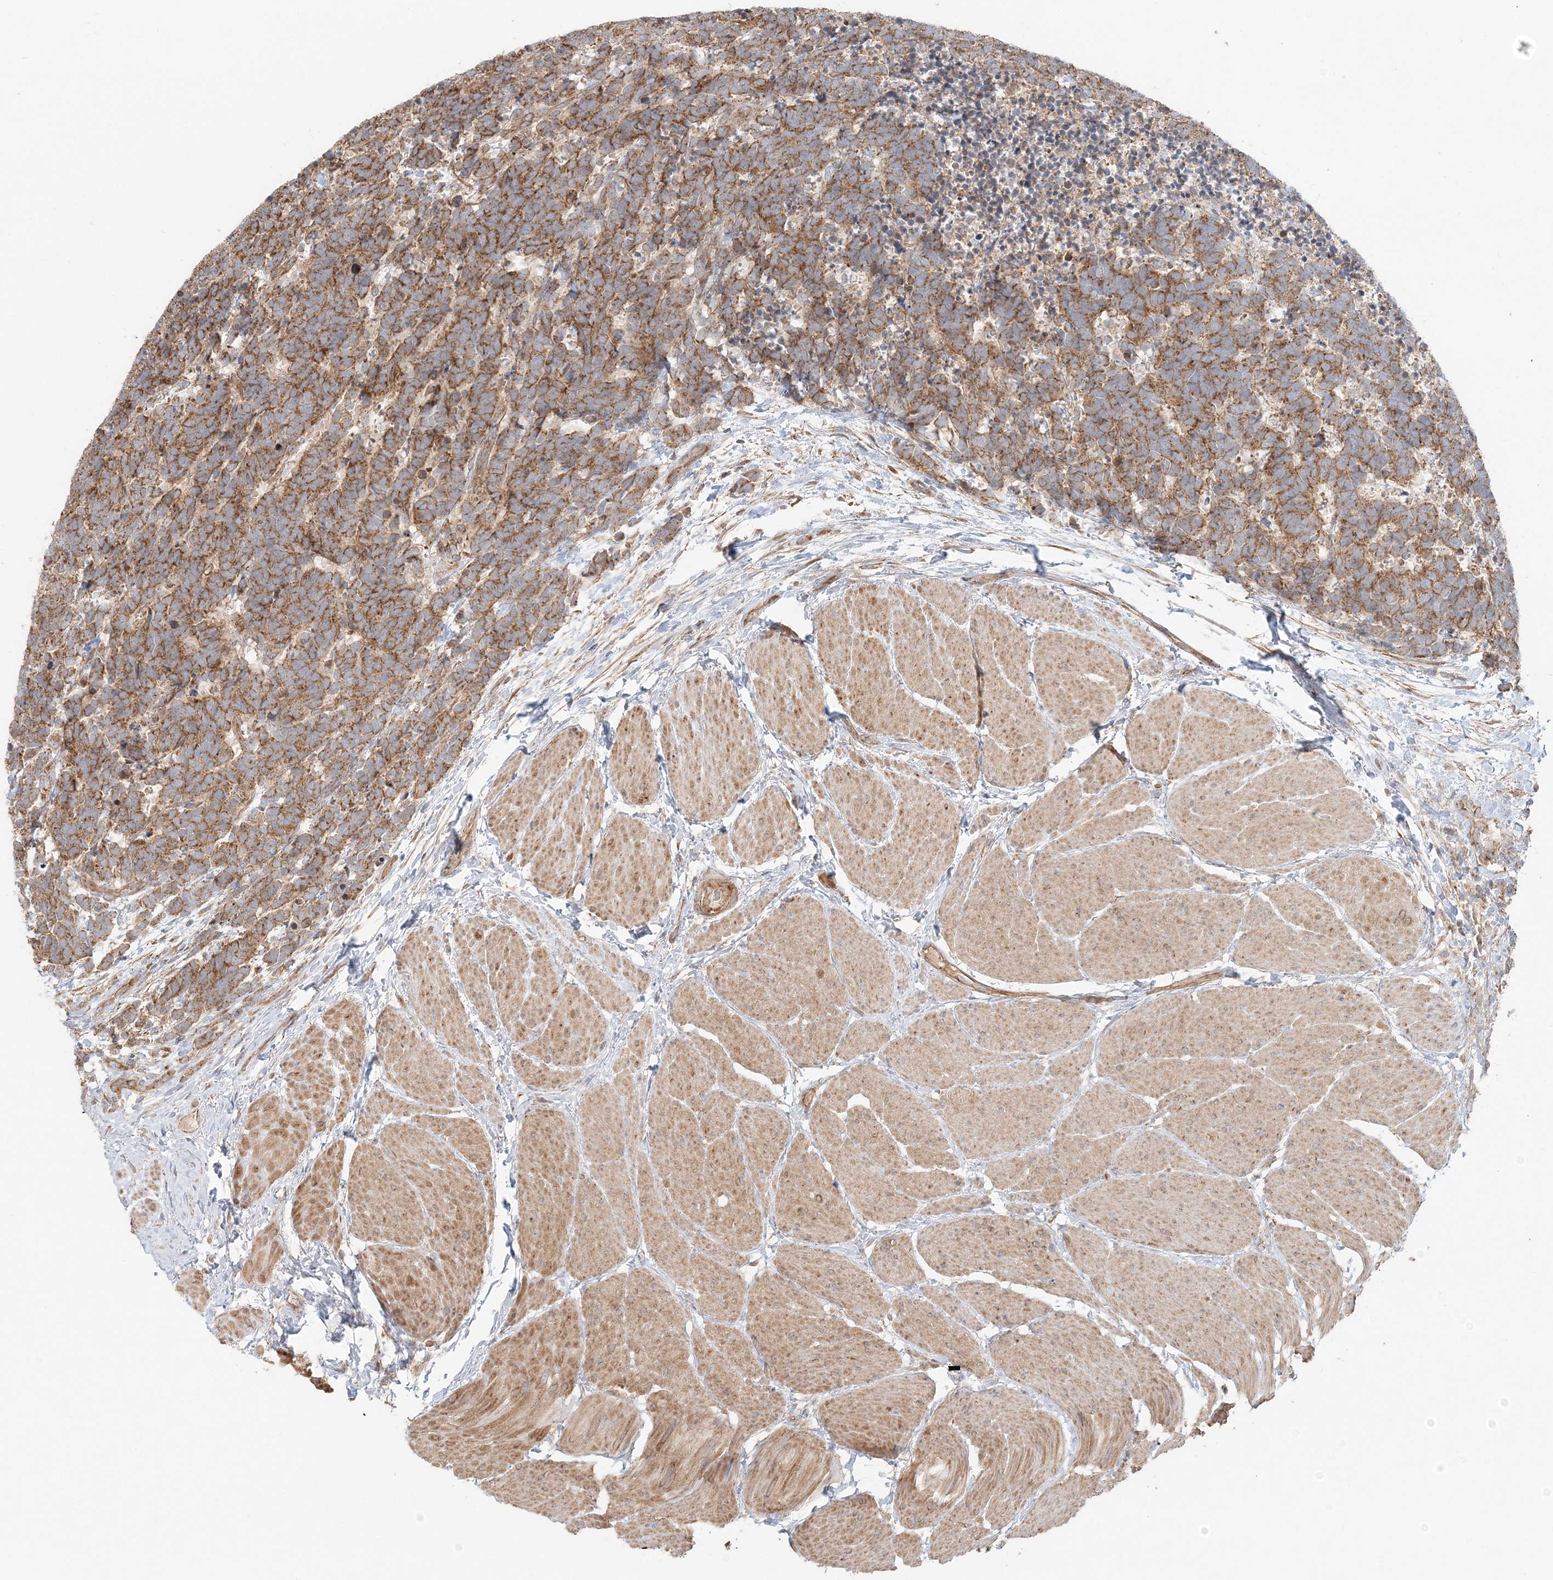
{"staining": {"intensity": "moderate", "quantity": ">75%", "location": "cytoplasmic/membranous"}, "tissue": "carcinoid", "cell_type": "Tumor cells", "image_type": "cancer", "snomed": [{"axis": "morphology", "description": "Carcinoma, NOS"}, {"axis": "morphology", "description": "Carcinoid, malignant, NOS"}, {"axis": "topography", "description": "Urinary bladder"}], "caption": "A histopathology image of human carcinoid stained for a protein reveals moderate cytoplasmic/membranous brown staining in tumor cells. (DAB = brown stain, brightfield microscopy at high magnification).", "gene": "KIAA0232", "patient": {"sex": "male", "age": 57}}